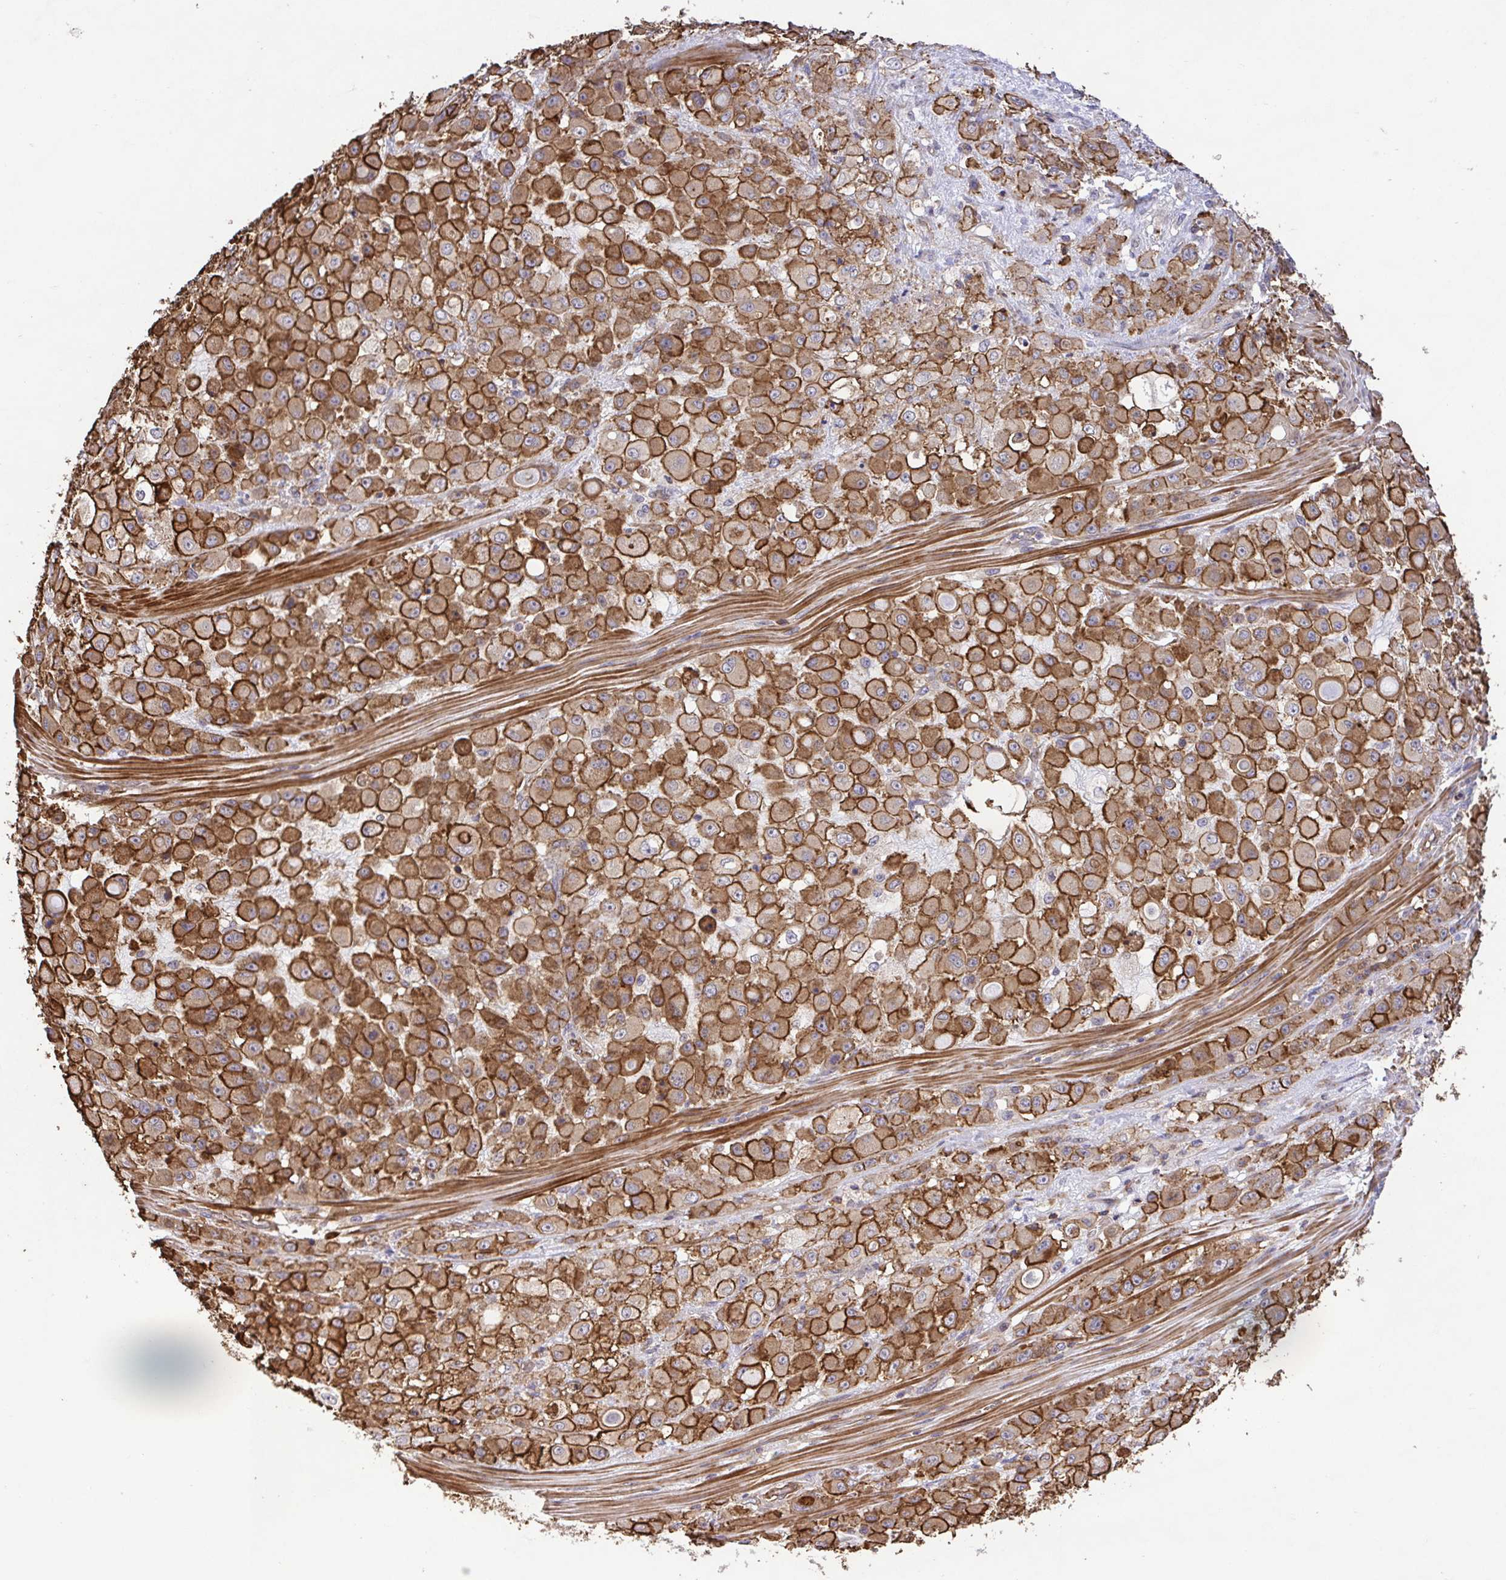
{"staining": {"intensity": "strong", "quantity": ">75%", "location": "cytoplasmic/membranous"}, "tissue": "stomach cancer", "cell_type": "Tumor cells", "image_type": "cancer", "snomed": [{"axis": "morphology", "description": "Adenocarcinoma, NOS"}, {"axis": "topography", "description": "Stomach"}], "caption": "DAB (3,3'-diaminobenzidine) immunohistochemical staining of human adenocarcinoma (stomach) reveals strong cytoplasmic/membranous protein expression in about >75% of tumor cells.", "gene": "IDE", "patient": {"sex": "female", "age": 76}}